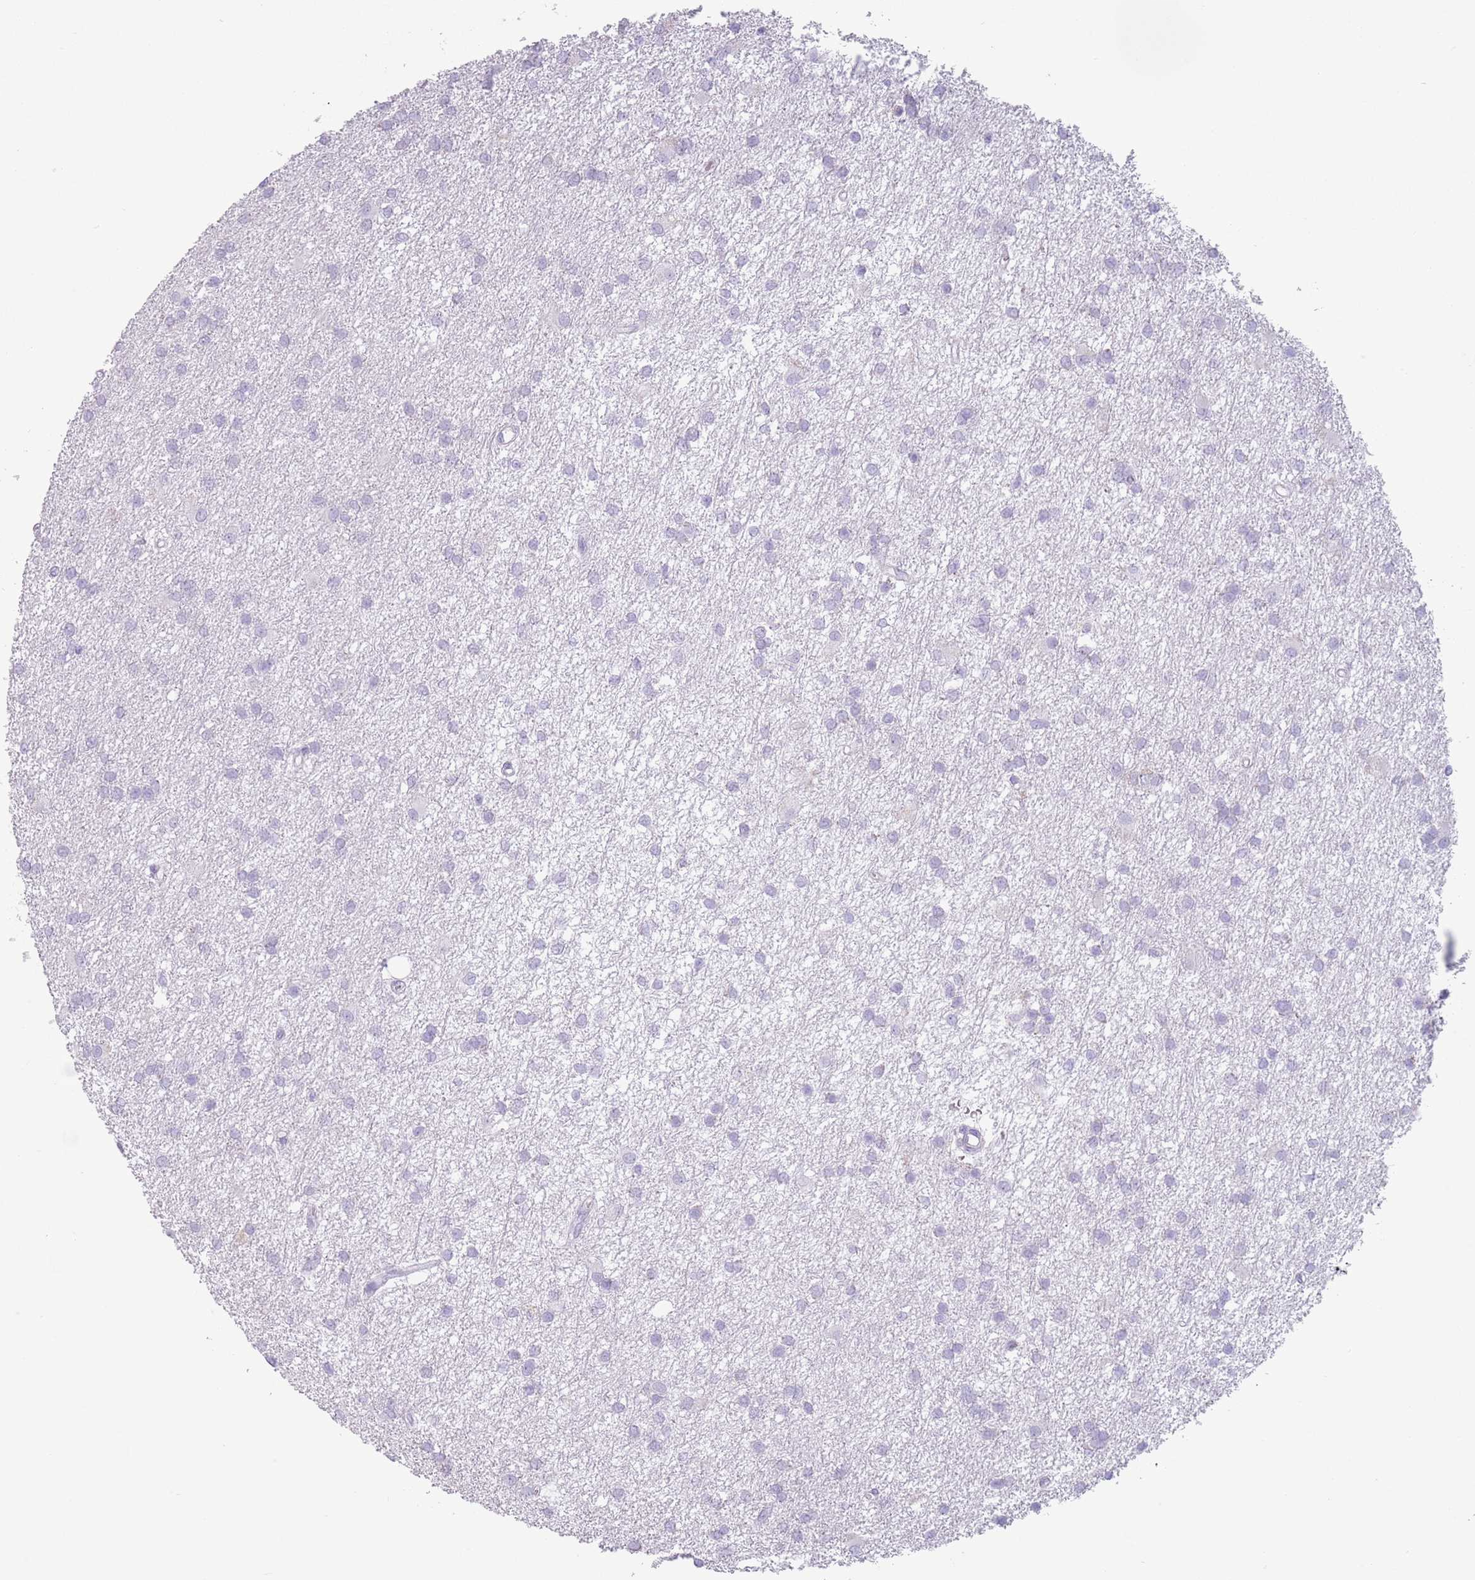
{"staining": {"intensity": "negative", "quantity": "none", "location": "none"}, "tissue": "glioma", "cell_type": "Tumor cells", "image_type": "cancer", "snomed": [{"axis": "morphology", "description": "Glioma, malignant, High grade"}, {"axis": "topography", "description": "Brain"}], "caption": "Immunohistochemistry of human malignant glioma (high-grade) shows no staining in tumor cells.", "gene": "HYOU1", "patient": {"sex": "male", "age": 77}}